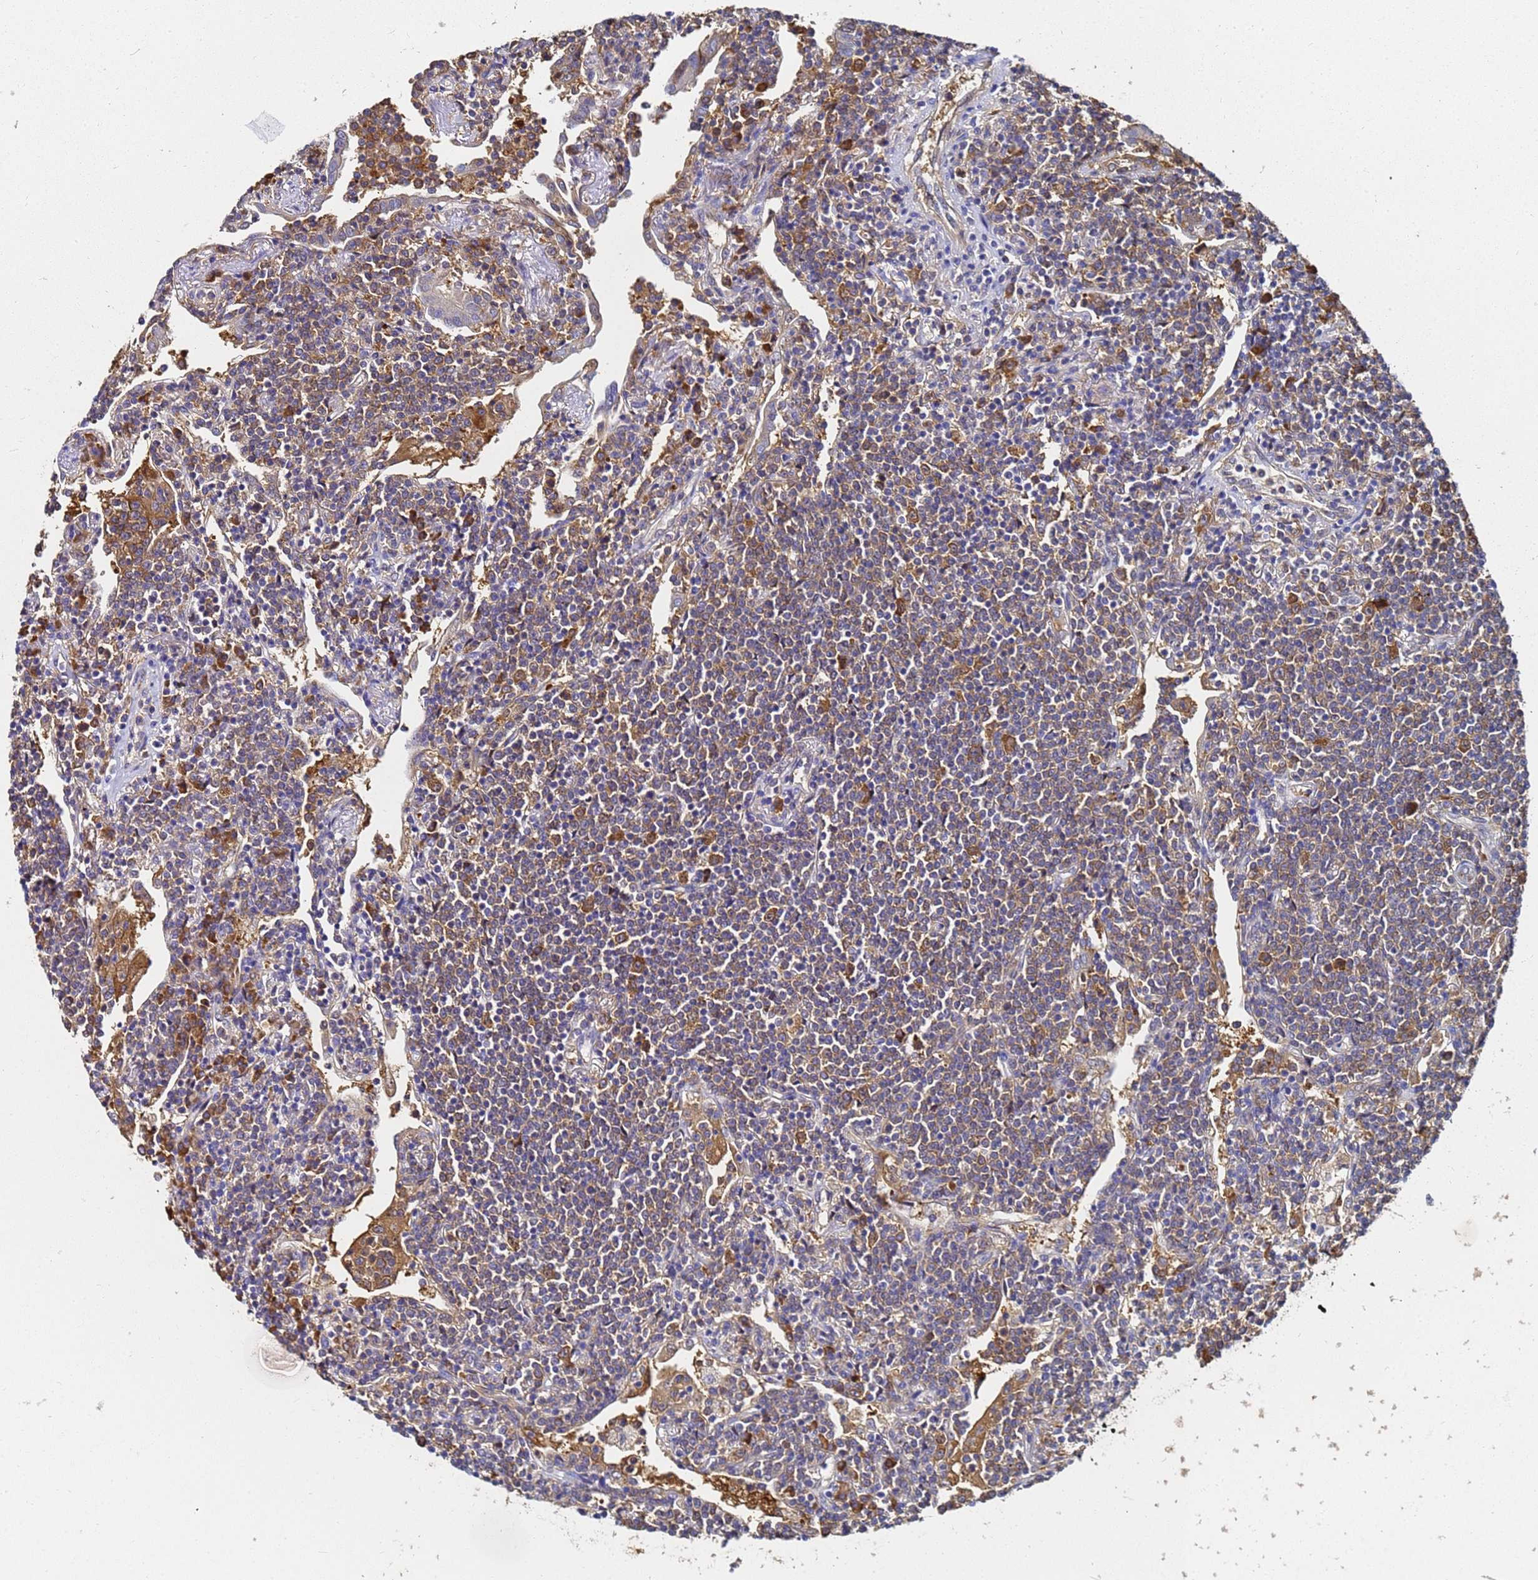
{"staining": {"intensity": "weak", "quantity": ">75%", "location": "cytoplasmic/membranous"}, "tissue": "lymphoma", "cell_type": "Tumor cells", "image_type": "cancer", "snomed": [{"axis": "morphology", "description": "Malignant lymphoma, non-Hodgkin's type, Low grade"}, {"axis": "topography", "description": "Lung"}], "caption": "High-power microscopy captured an IHC micrograph of malignant lymphoma, non-Hodgkin's type (low-grade), revealing weak cytoplasmic/membranous expression in approximately >75% of tumor cells. (Stains: DAB (3,3'-diaminobenzidine) in brown, nuclei in blue, Microscopy: brightfield microscopy at high magnification).", "gene": "NME1-NME2", "patient": {"sex": "female", "age": 71}}